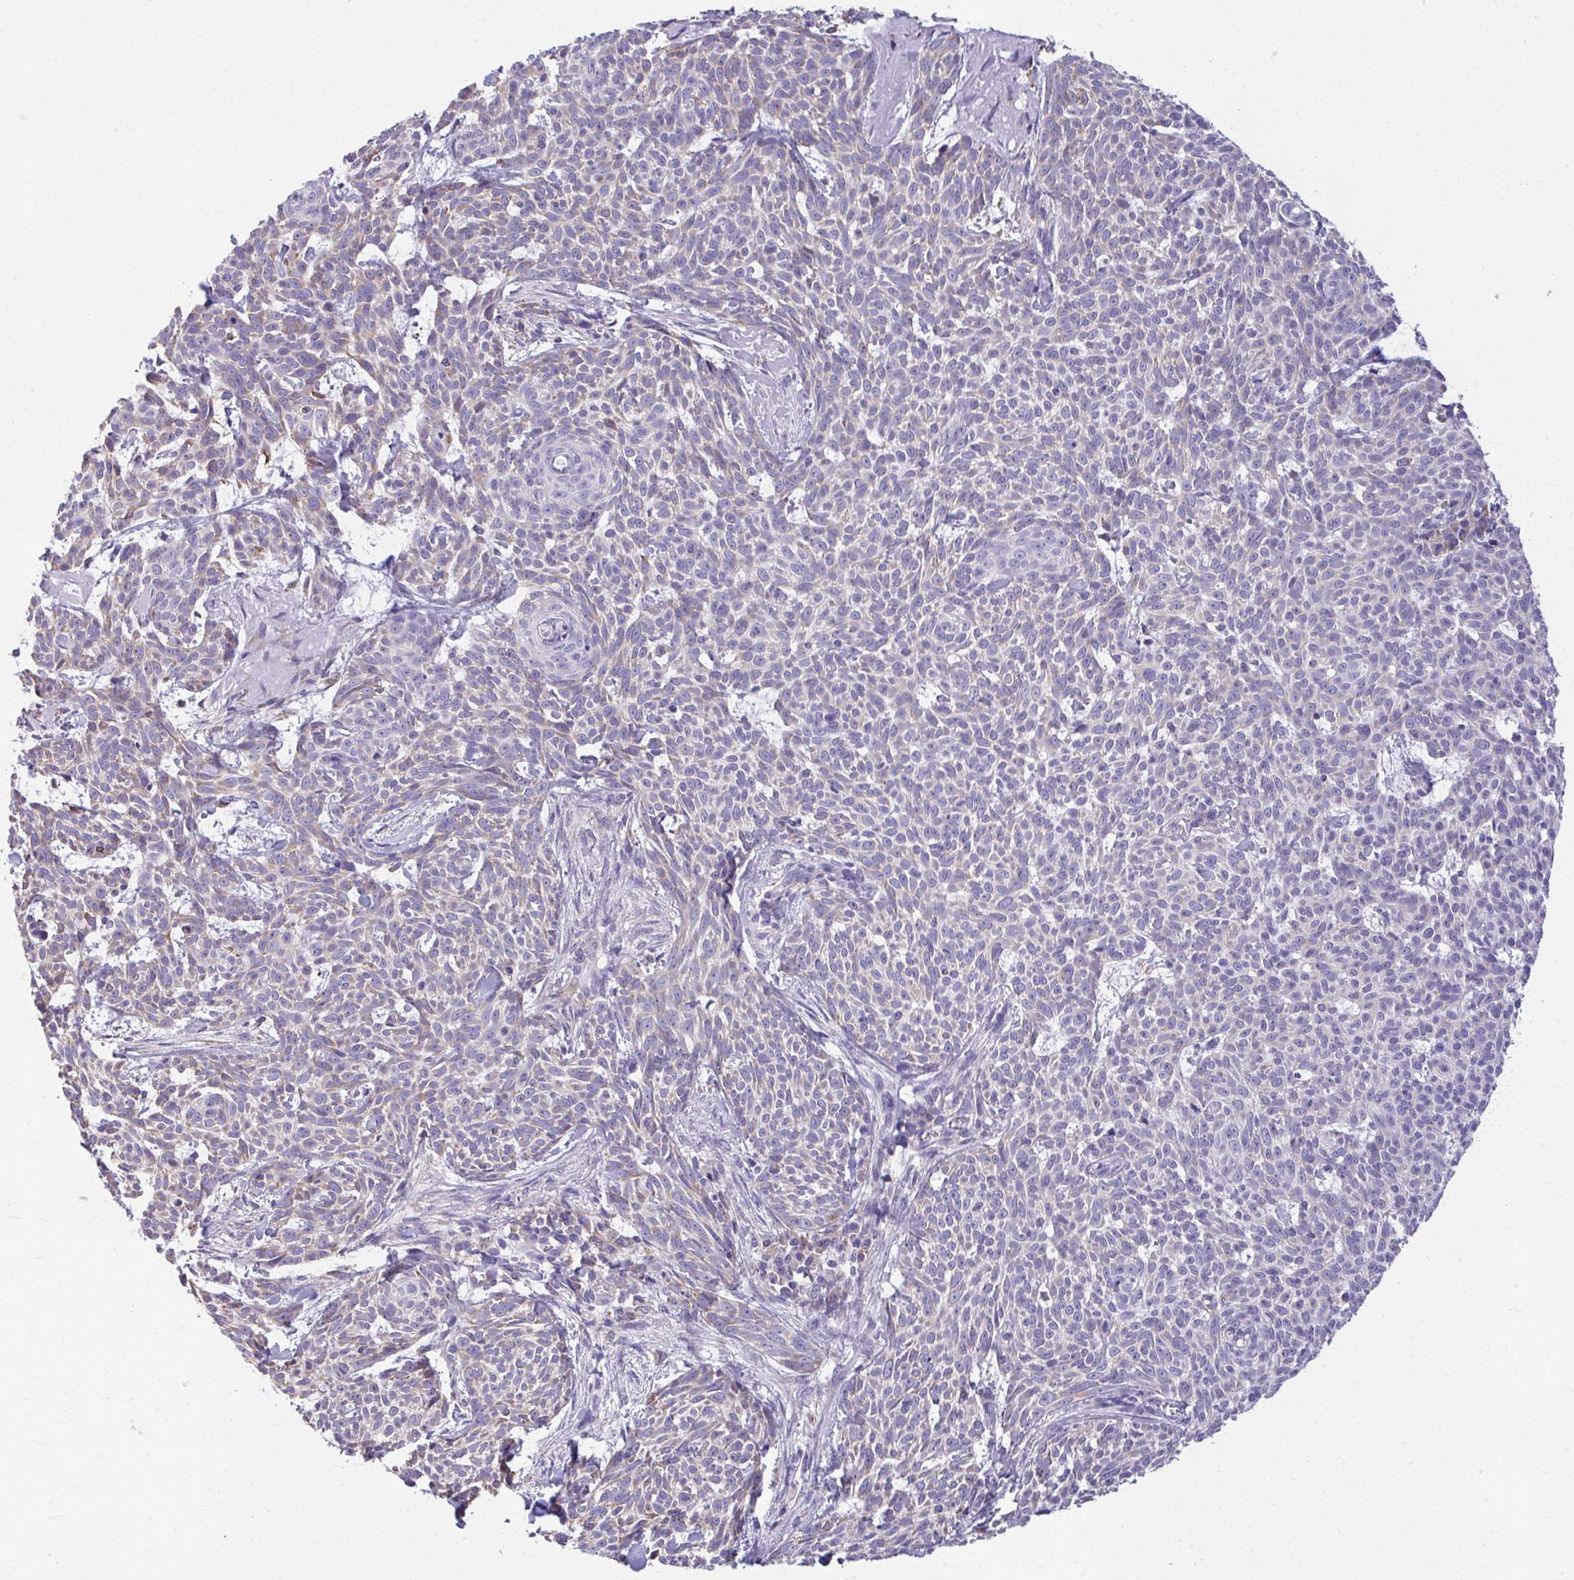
{"staining": {"intensity": "weak", "quantity": "<25%", "location": "cytoplasmic/membranous"}, "tissue": "skin cancer", "cell_type": "Tumor cells", "image_type": "cancer", "snomed": [{"axis": "morphology", "description": "Basal cell carcinoma"}, {"axis": "topography", "description": "Skin"}], "caption": "Basal cell carcinoma (skin) was stained to show a protein in brown. There is no significant positivity in tumor cells. (Brightfield microscopy of DAB IHC at high magnification).", "gene": "PIGK", "patient": {"sex": "female", "age": 93}}